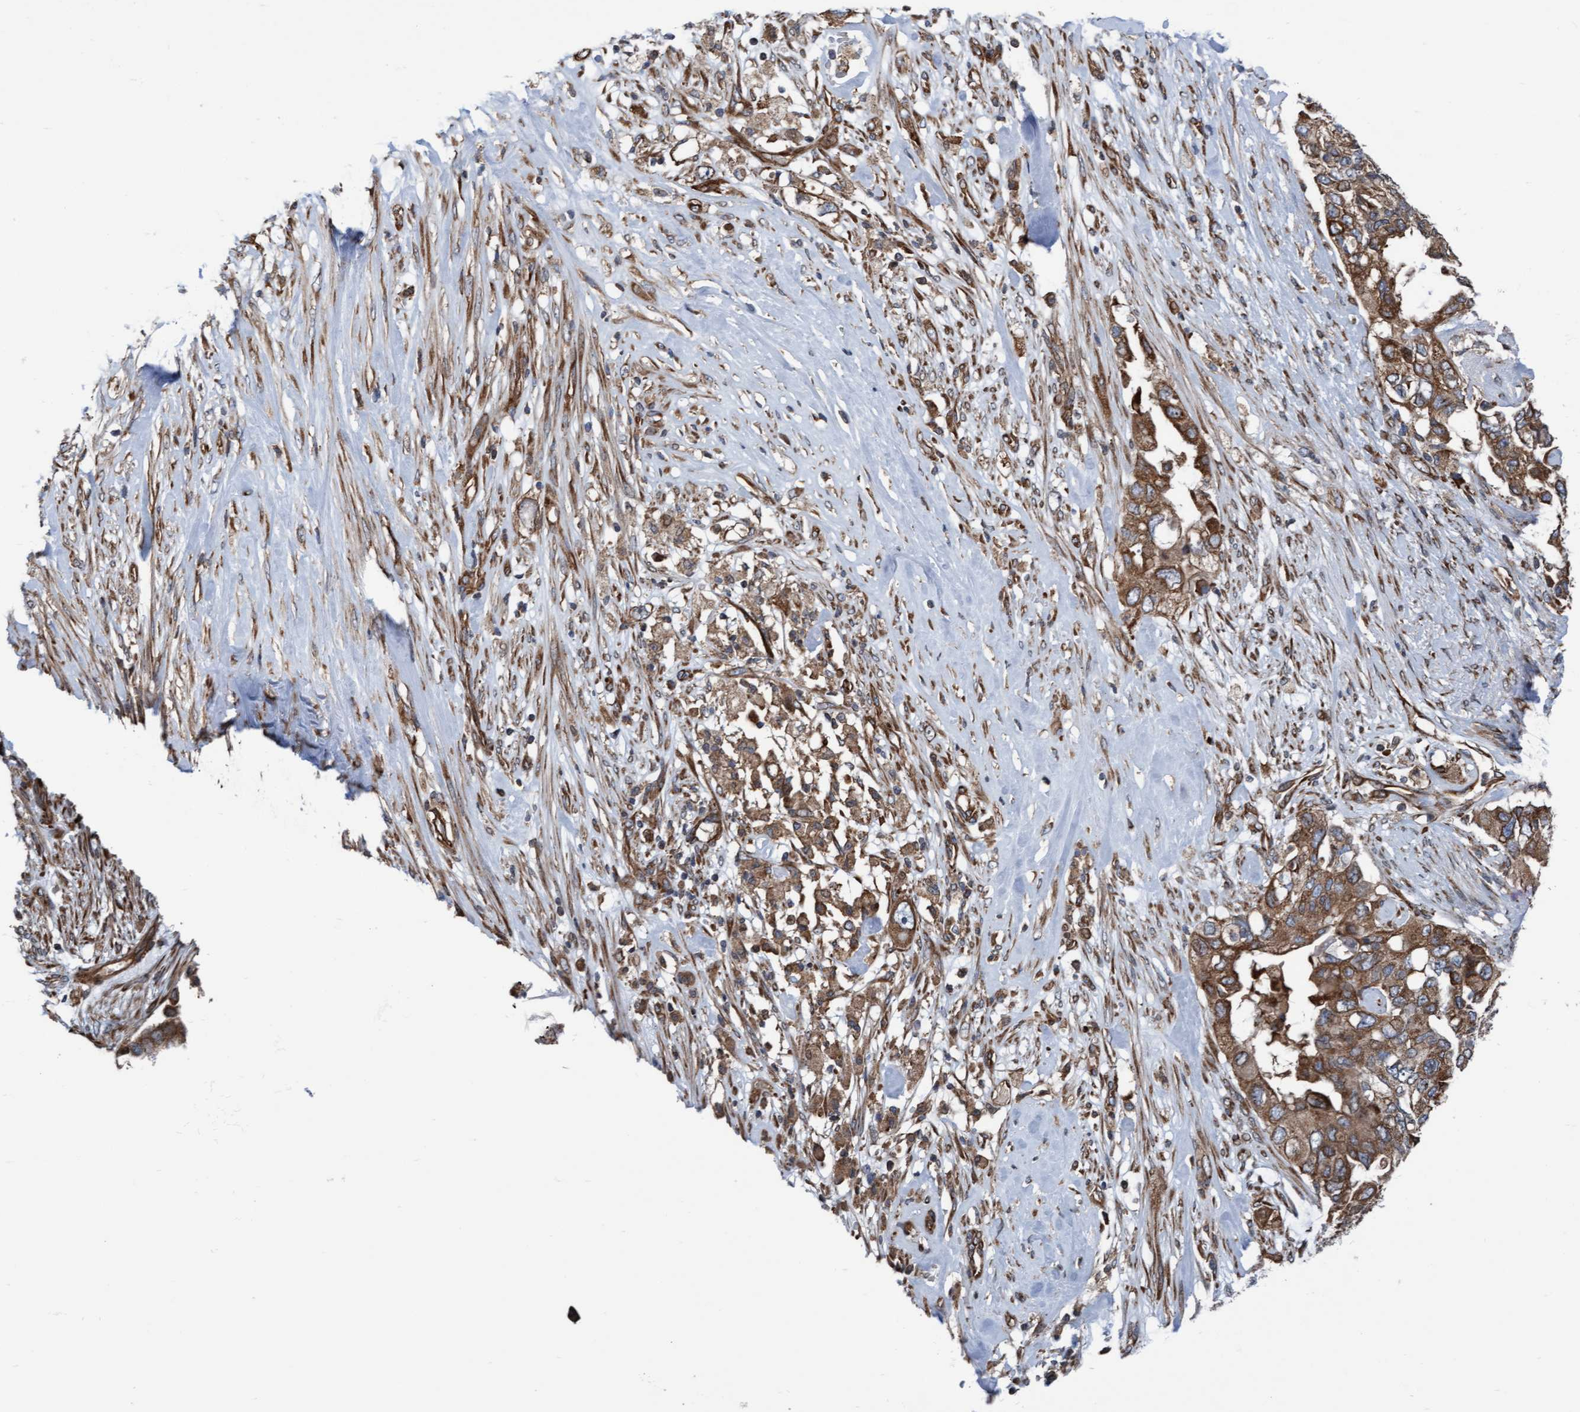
{"staining": {"intensity": "moderate", "quantity": ">75%", "location": "cytoplasmic/membranous"}, "tissue": "pancreatic cancer", "cell_type": "Tumor cells", "image_type": "cancer", "snomed": [{"axis": "morphology", "description": "Adenocarcinoma, NOS"}, {"axis": "topography", "description": "Pancreas"}], "caption": "Approximately >75% of tumor cells in human pancreatic cancer reveal moderate cytoplasmic/membranous protein expression as visualized by brown immunohistochemical staining.", "gene": "RAP1GAP2", "patient": {"sex": "female", "age": 56}}